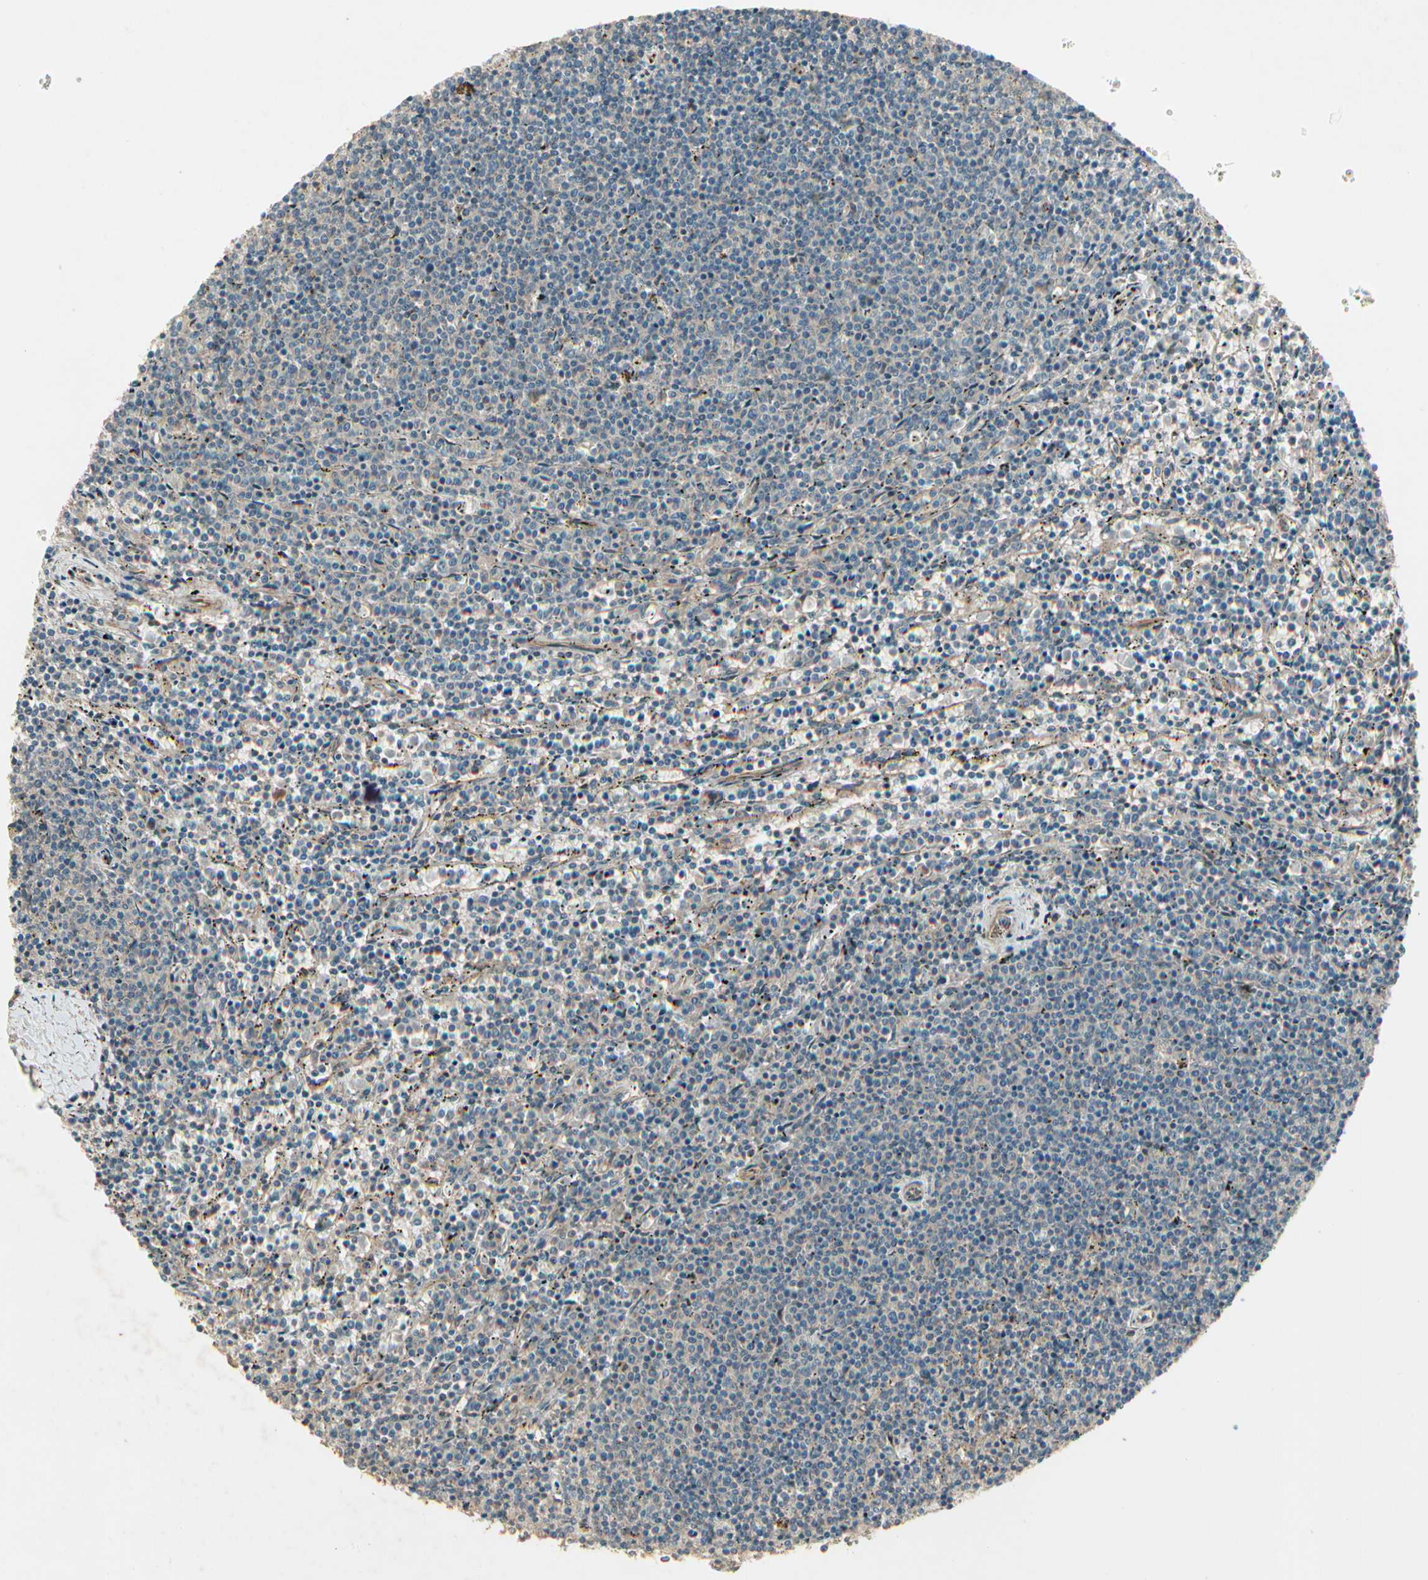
{"staining": {"intensity": "weak", "quantity": "<25%", "location": "cytoplasmic/membranous"}, "tissue": "lymphoma", "cell_type": "Tumor cells", "image_type": "cancer", "snomed": [{"axis": "morphology", "description": "Malignant lymphoma, non-Hodgkin's type, Low grade"}, {"axis": "topography", "description": "Spleen"}], "caption": "This is a histopathology image of immunohistochemistry staining of low-grade malignant lymphoma, non-Hodgkin's type, which shows no positivity in tumor cells.", "gene": "ACVR1", "patient": {"sex": "female", "age": 50}}